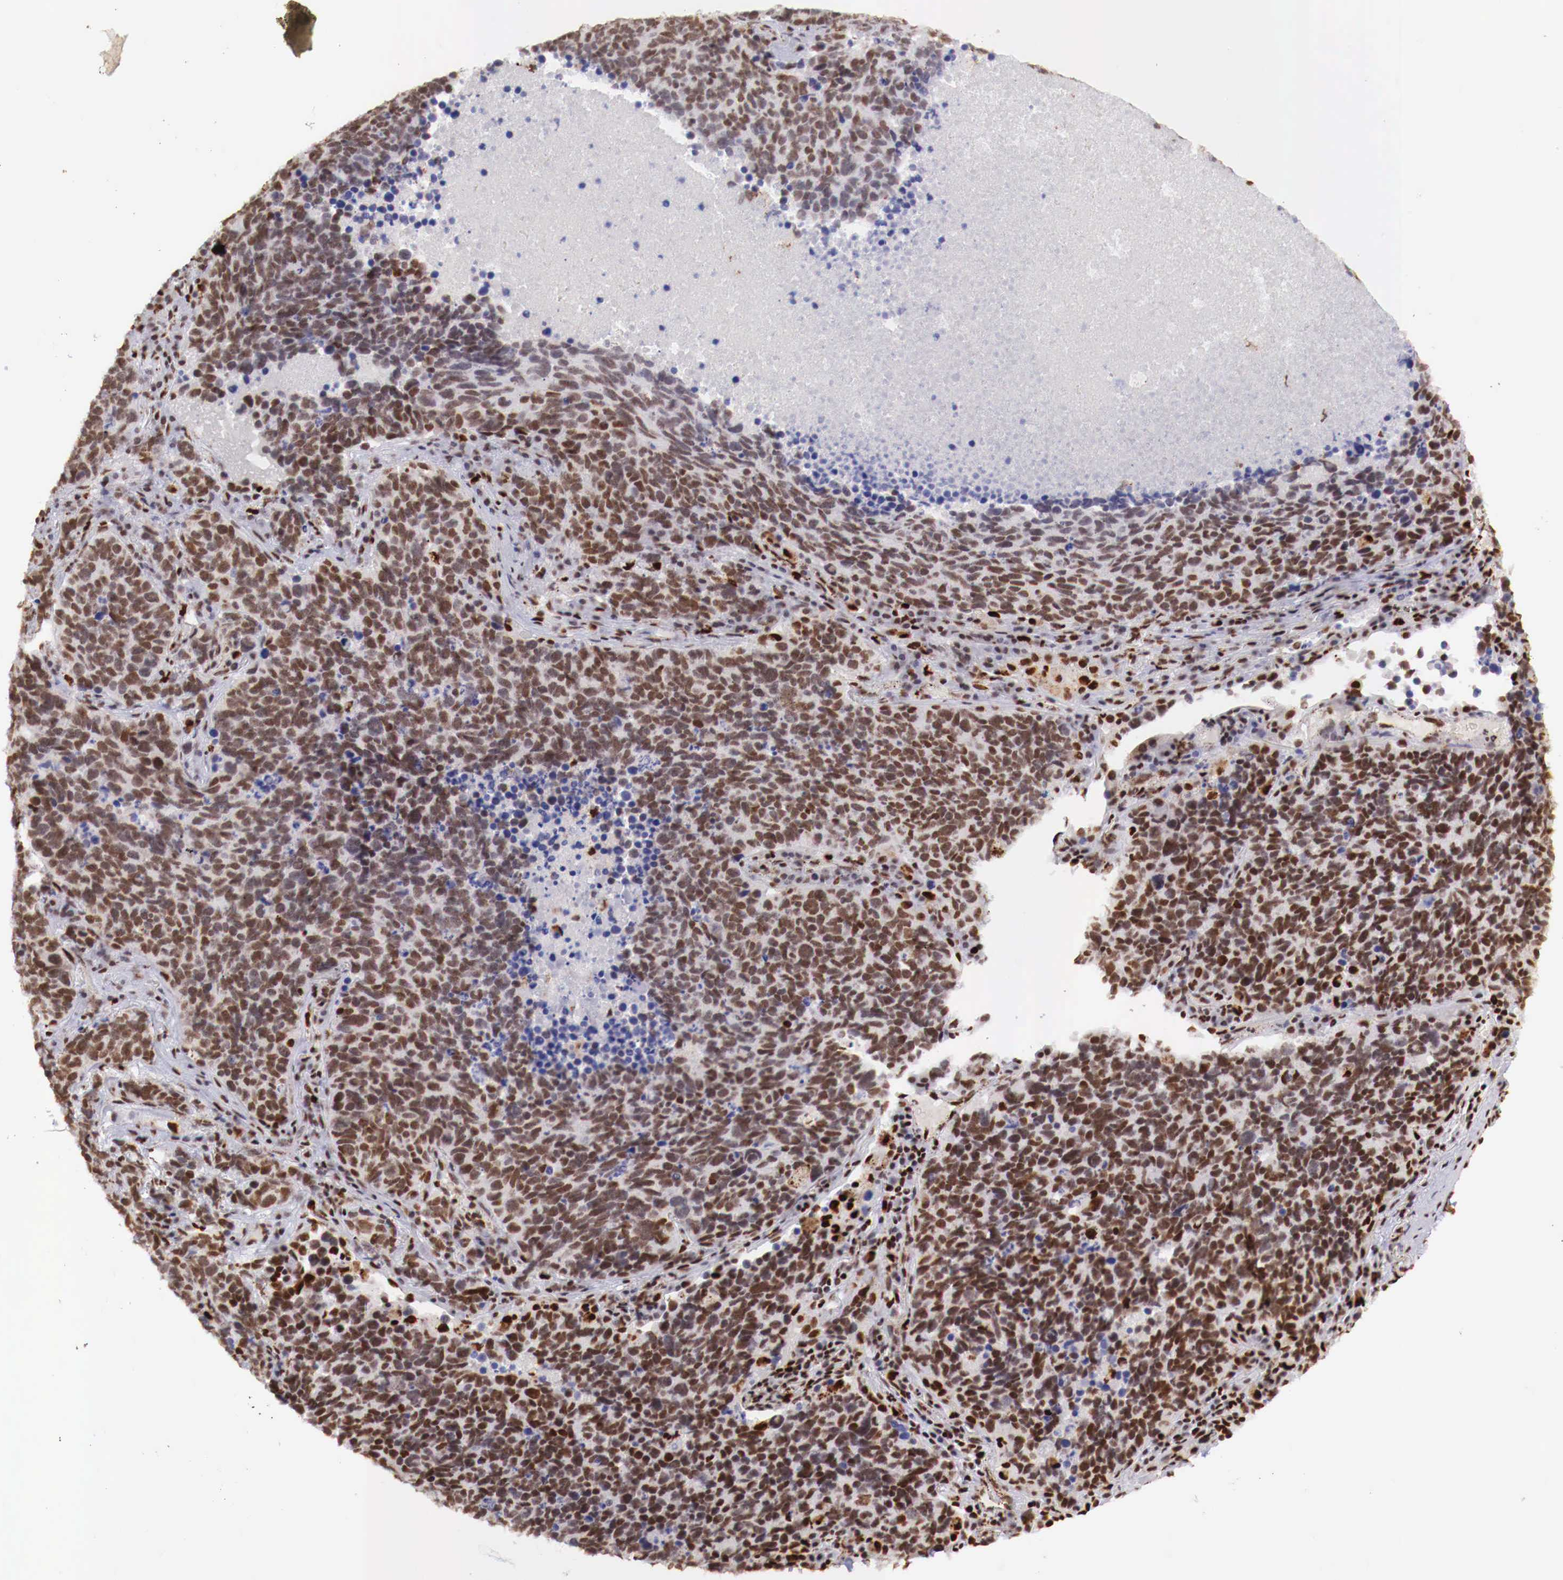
{"staining": {"intensity": "moderate", "quantity": ">75%", "location": "nuclear"}, "tissue": "lung cancer", "cell_type": "Tumor cells", "image_type": "cancer", "snomed": [{"axis": "morphology", "description": "Neoplasm, malignant, NOS"}, {"axis": "topography", "description": "Lung"}], "caption": "Immunohistochemistry micrograph of neoplastic tissue: human lung malignant neoplasm stained using immunohistochemistry (IHC) demonstrates medium levels of moderate protein expression localized specifically in the nuclear of tumor cells, appearing as a nuclear brown color.", "gene": "MAX", "patient": {"sex": "female", "age": 75}}